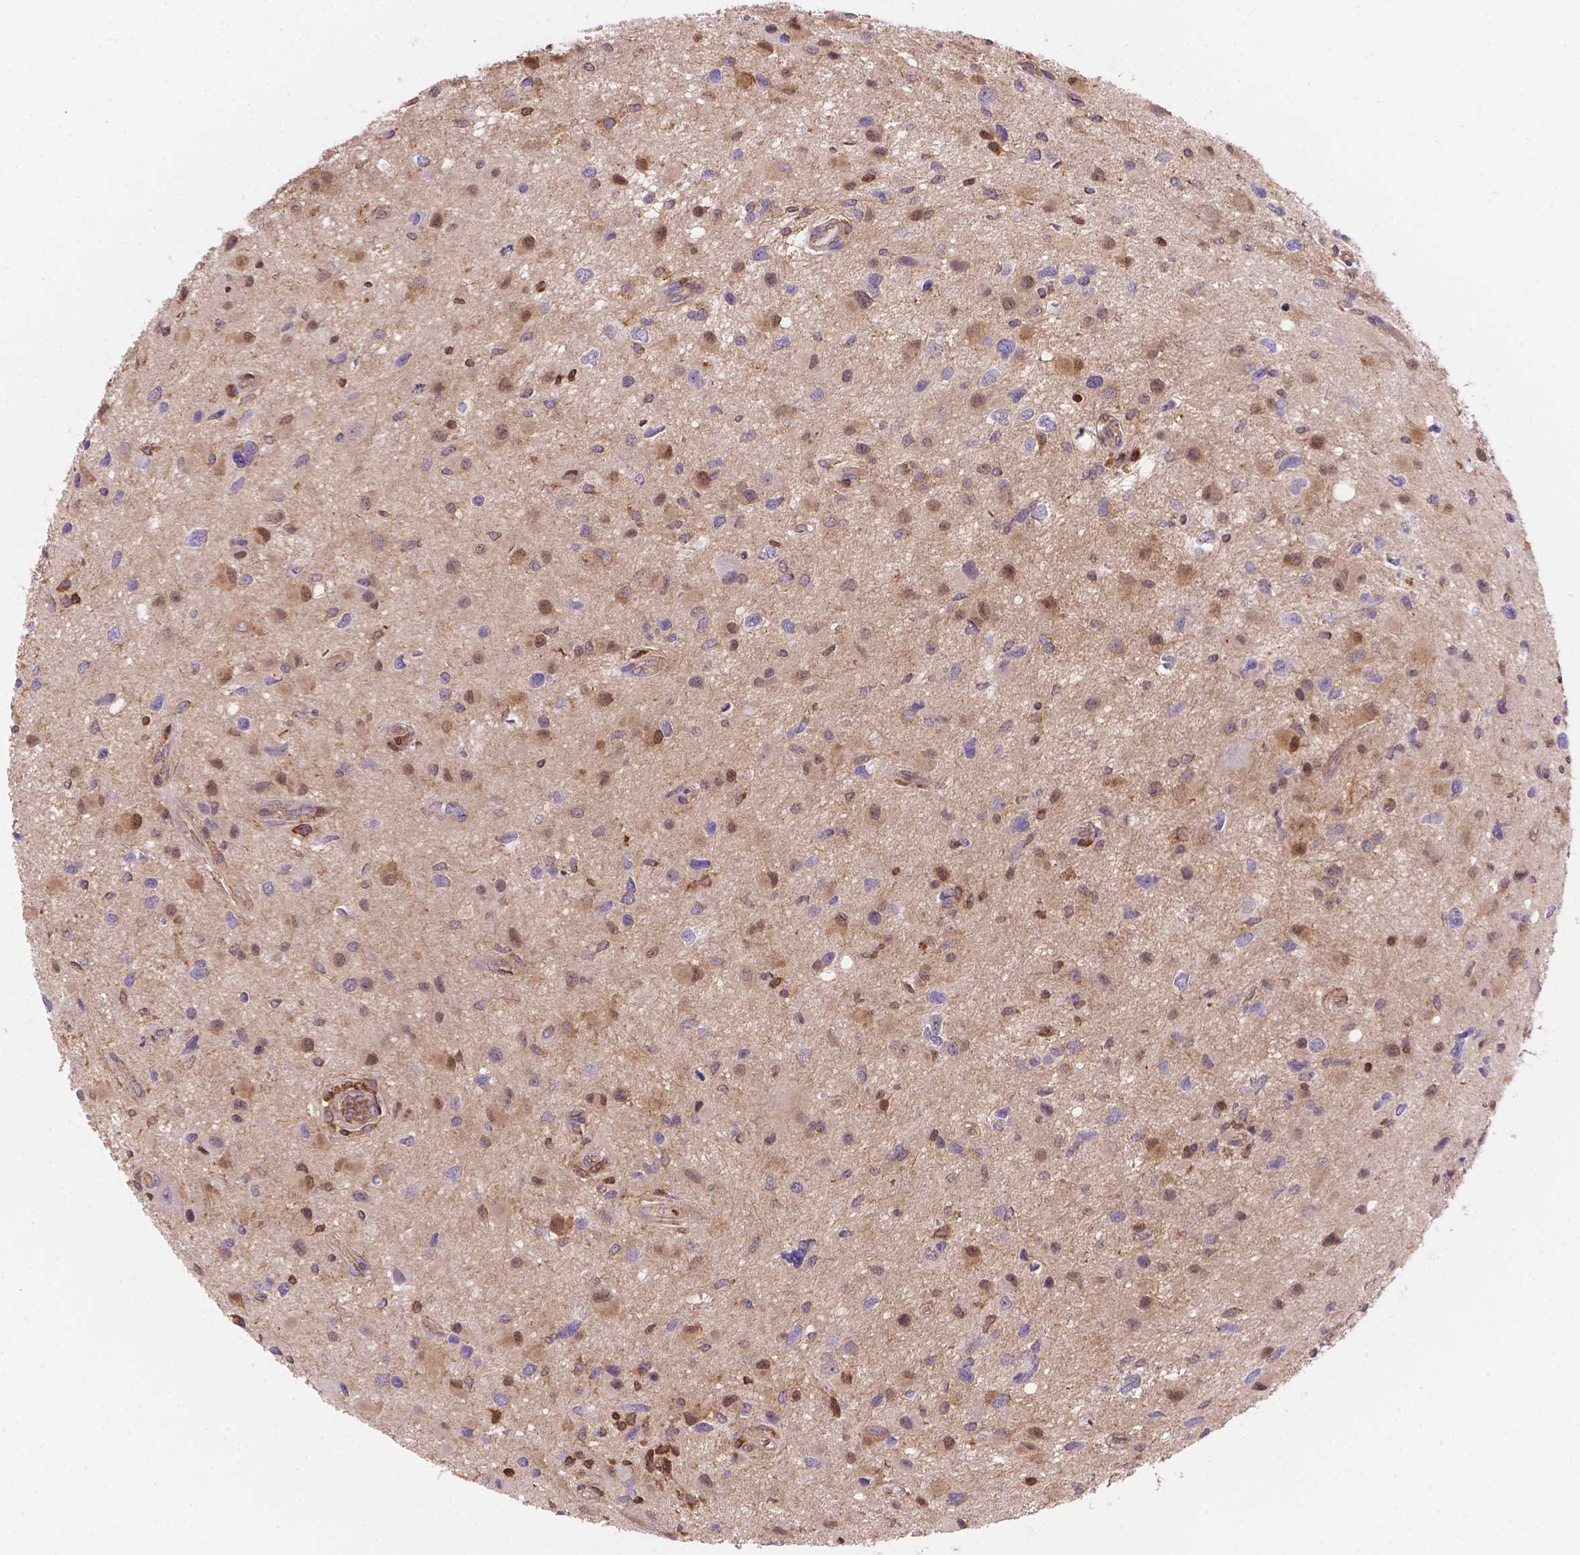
{"staining": {"intensity": "weak", "quantity": "<25%", "location": "cytoplasmic/membranous,nuclear"}, "tissue": "glioma", "cell_type": "Tumor cells", "image_type": "cancer", "snomed": [{"axis": "morphology", "description": "Glioma, malignant, Low grade"}, {"axis": "topography", "description": "Brain"}], "caption": "There is no significant staining in tumor cells of malignant glioma (low-grade). Nuclei are stained in blue.", "gene": "DMWD", "patient": {"sex": "female", "age": 32}}